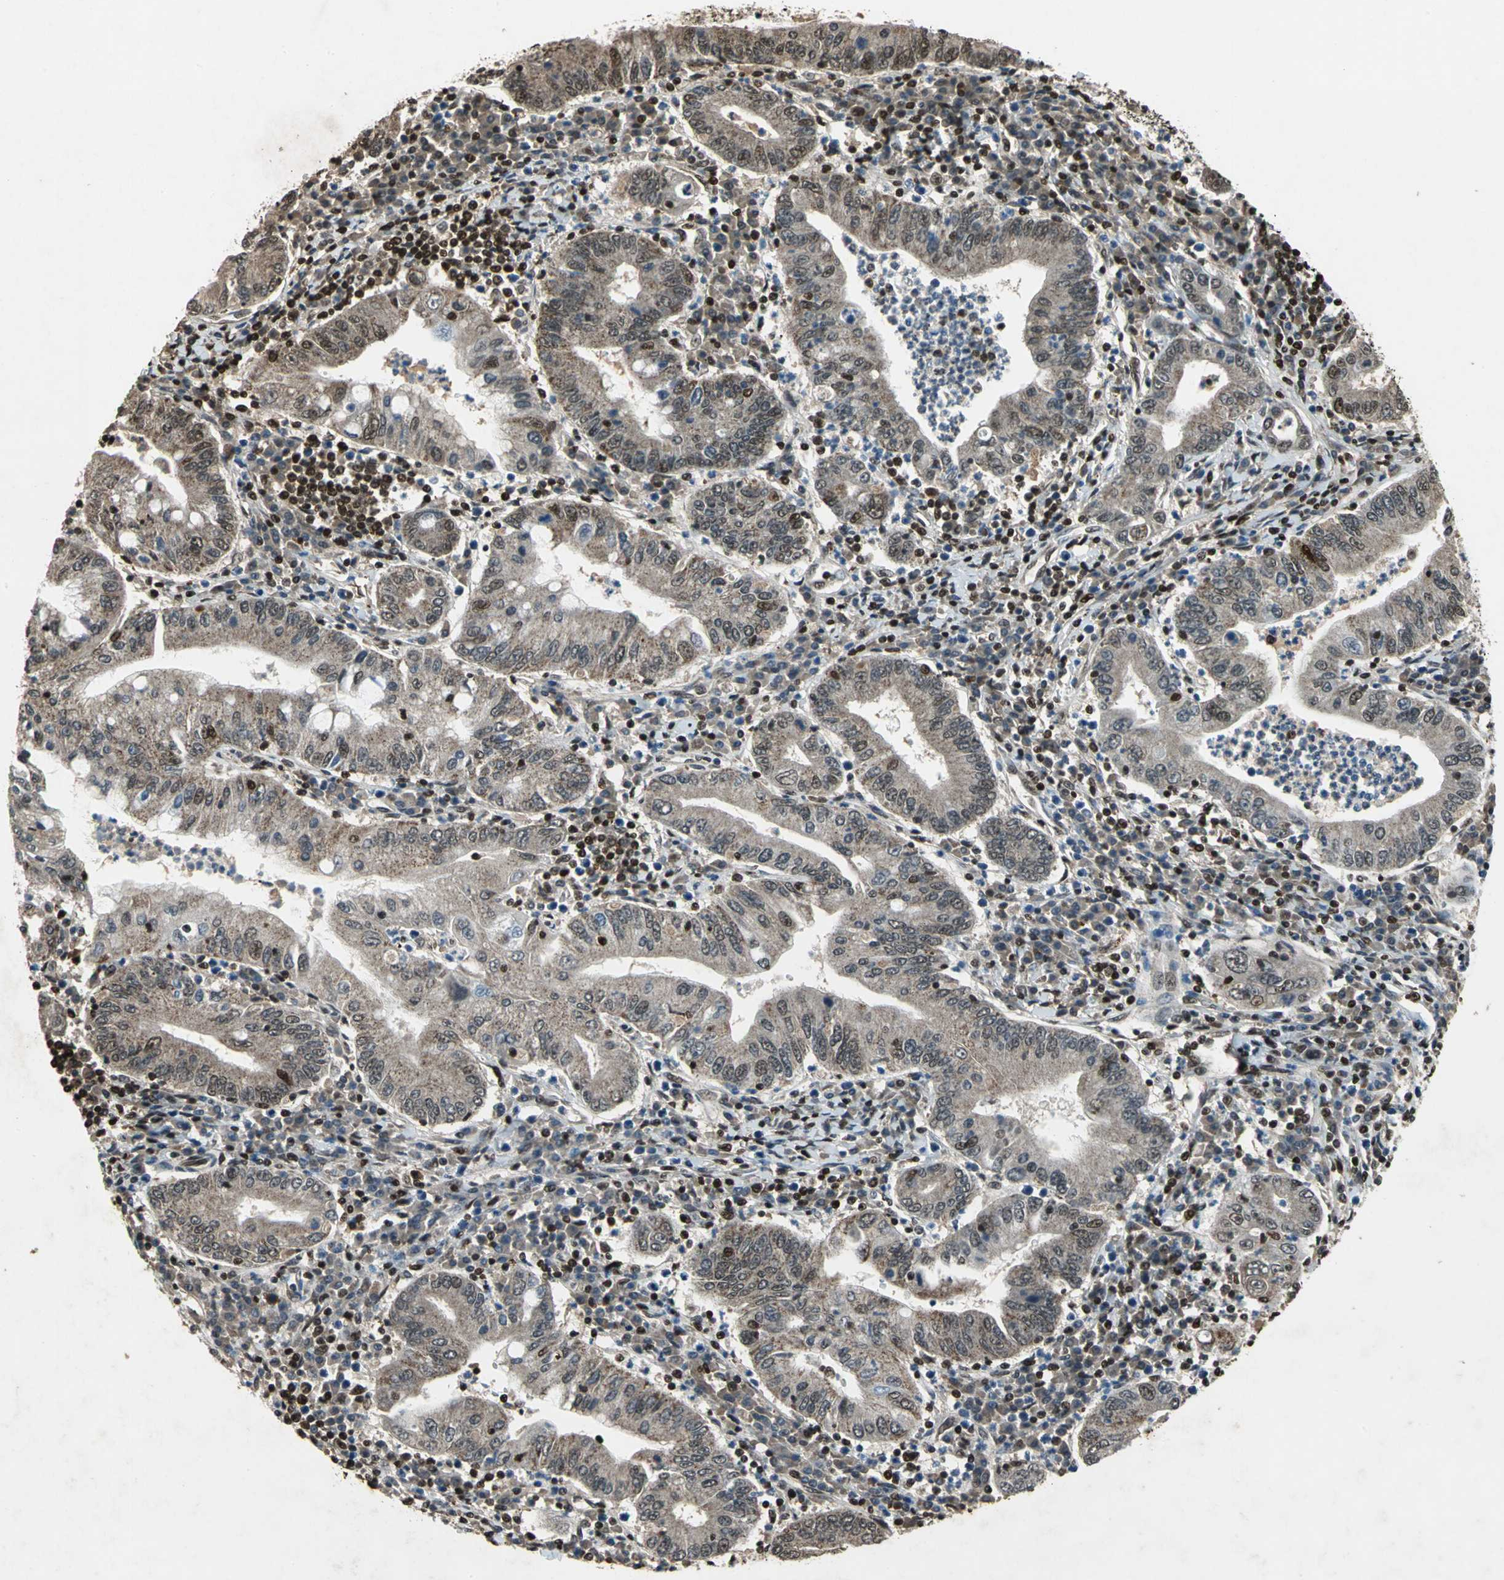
{"staining": {"intensity": "moderate", "quantity": ">75%", "location": "cytoplasmic/membranous,nuclear"}, "tissue": "stomach cancer", "cell_type": "Tumor cells", "image_type": "cancer", "snomed": [{"axis": "morphology", "description": "Normal tissue, NOS"}, {"axis": "morphology", "description": "Adenocarcinoma, NOS"}, {"axis": "topography", "description": "Esophagus"}, {"axis": "topography", "description": "Stomach, upper"}, {"axis": "topography", "description": "Peripheral nerve tissue"}], "caption": "Immunohistochemical staining of stomach cancer (adenocarcinoma) shows medium levels of moderate cytoplasmic/membranous and nuclear expression in approximately >75% of tumor cells. The staining is performed using DAB brown chromogen to label protein expression. The nuclei are counter-stained blue using hematoxylin.", "gene": "ANP32A", "patient": {"sex": "male", "age": 62}}